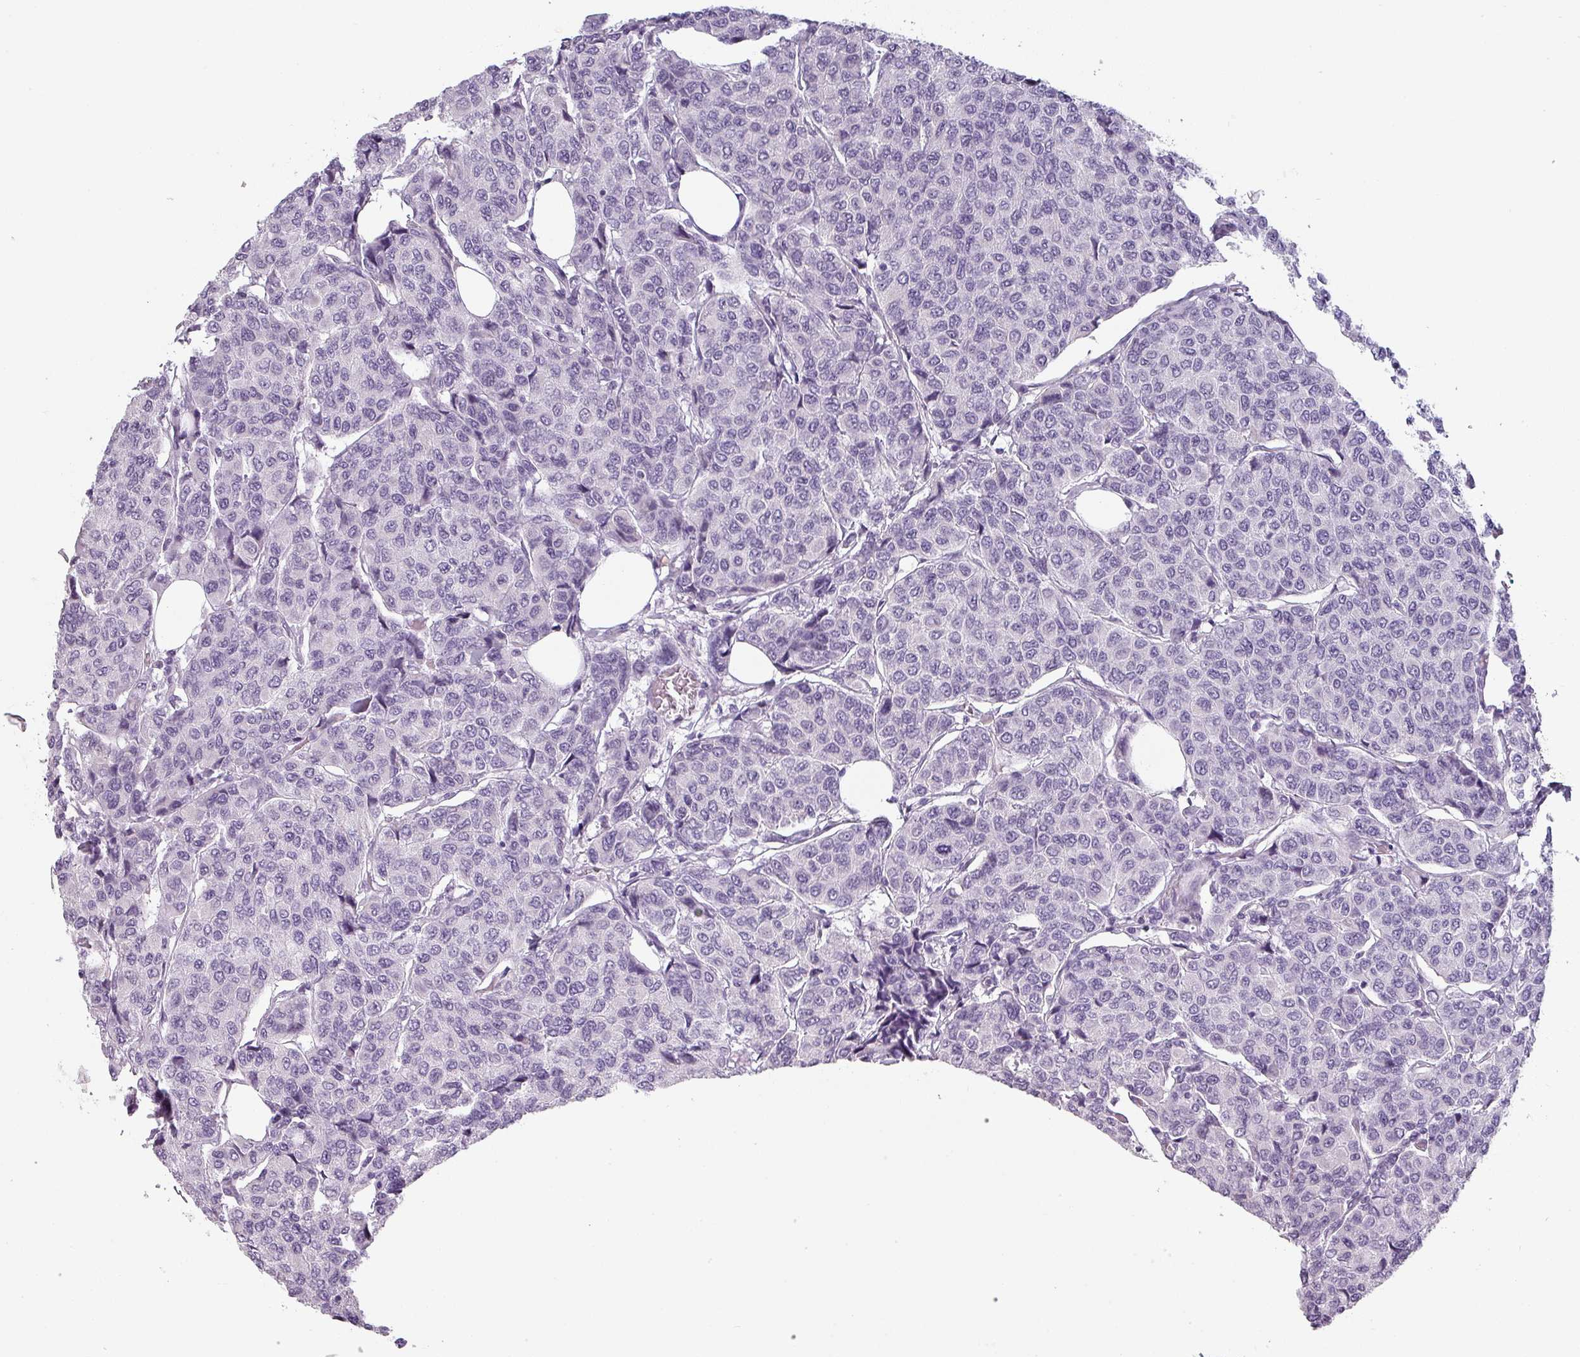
{"staining": {"intensity": "negative", "quantity": "none", "location": "none"}, "tissue": "breast cancer", "cell_type": "Tumor cells", "image_type": "cancer", "snomed": [{"axis": "morphology", "description": "Duct carcinoma"}, {"axis": "topography", "description": "Breast"}], "caption": "Human breast cancer stained for a protein using IHC demonstrates no positivity in tumor cells.", "gene": "SFTPA1", "patient": {"sex": "female", "age": 55}}